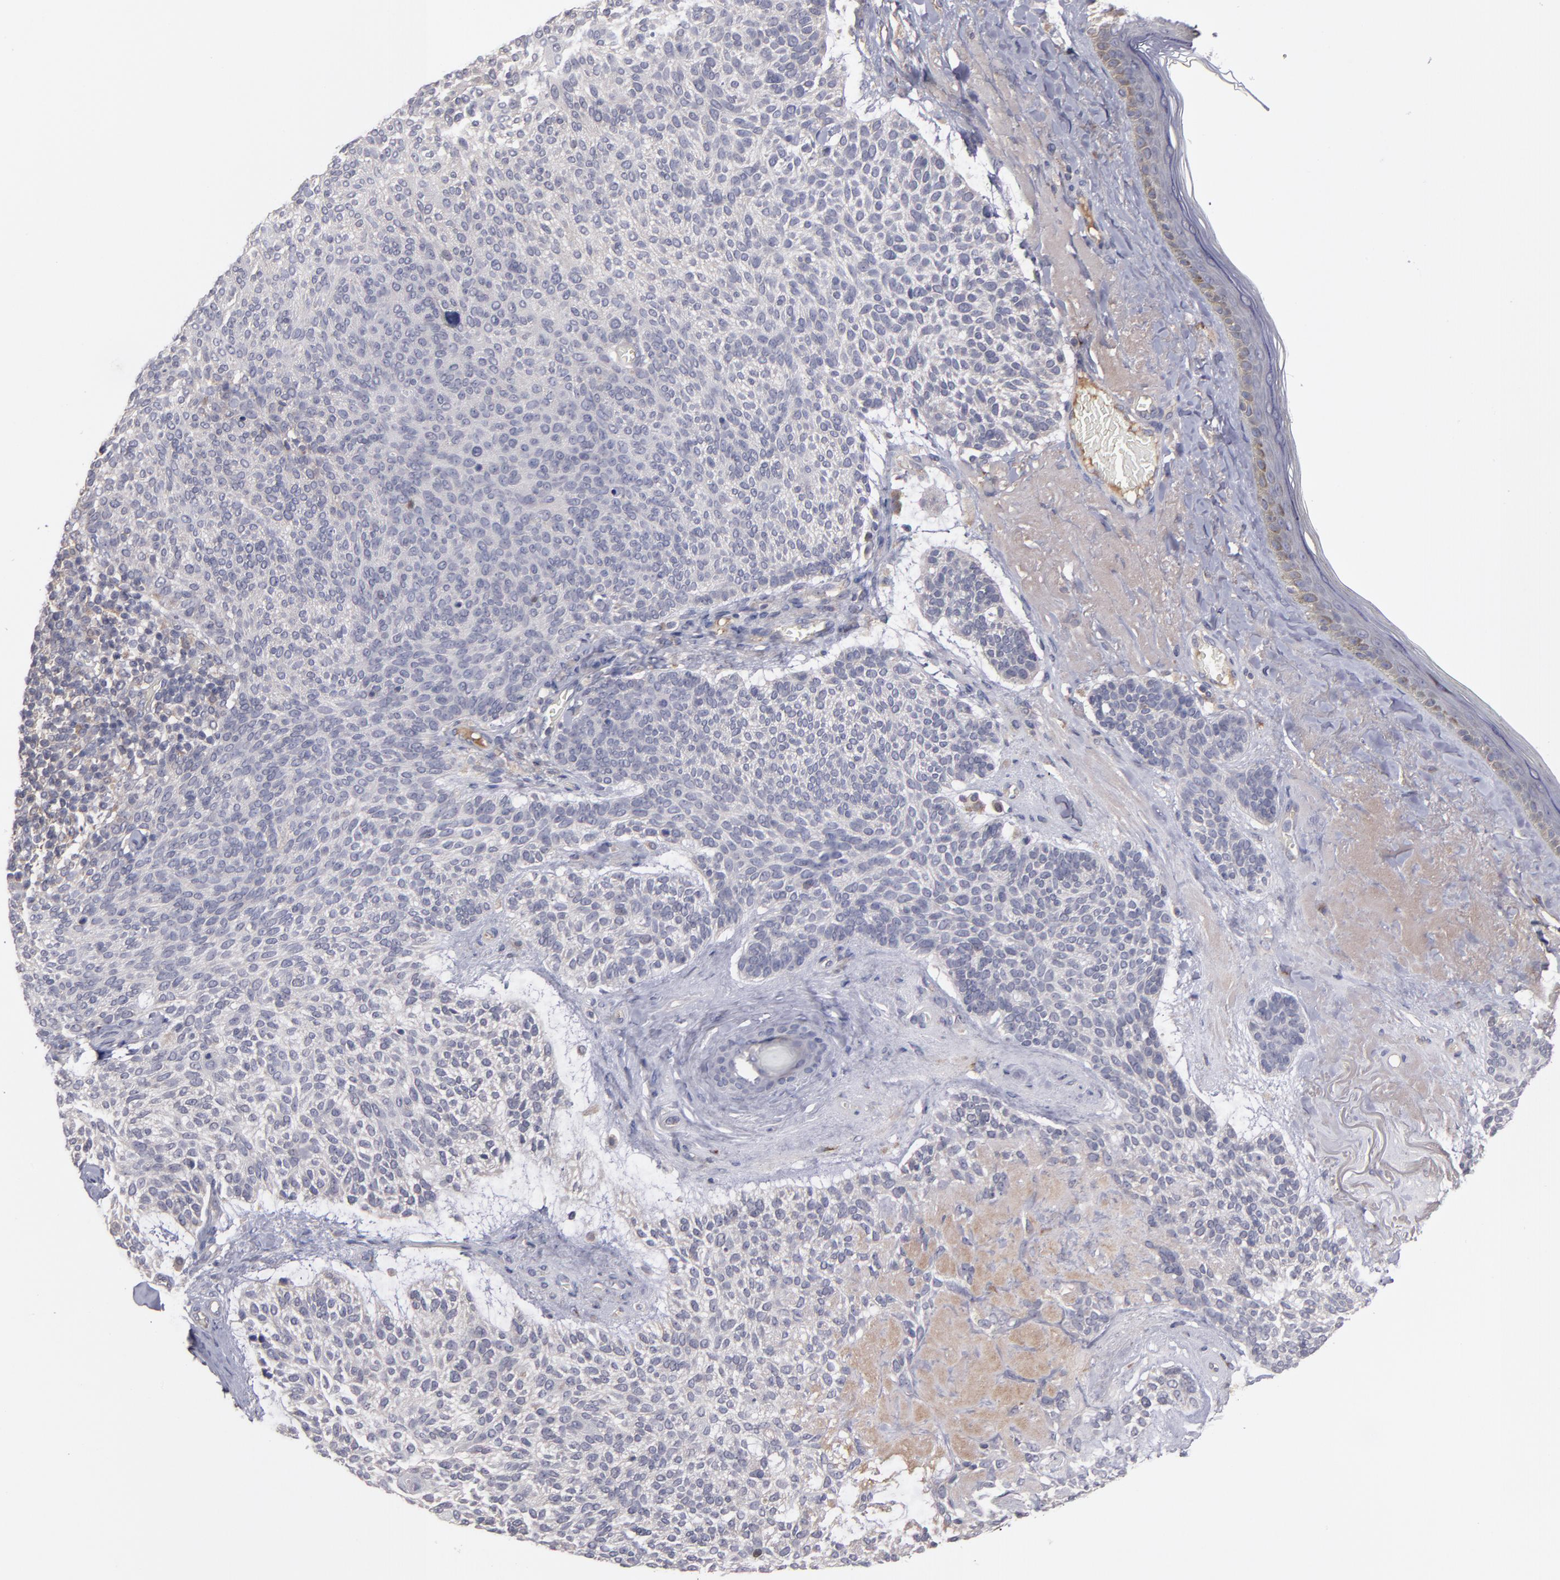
{"staining": {"intensity": "negative", "quantity": "none", "location": "none"}, "tissue": "skin cancer", "cell_type": "Tumor cells", "image_type": "cancer", "snomed": [{"axis": "morphology", "description": "Normal tissue, NOS"}, {"axis": "morphology", "description": "Basal cell carcinoma"}, {"axis": "topography", "description": "Skin"}], "caption": "This is an immunohistochemistry micrograph of skin cancer (basal cell carcinoma). There is no expression in tumor cells.", "gene": "MMP11", "patient": {"sex": "female", "age": 70}}